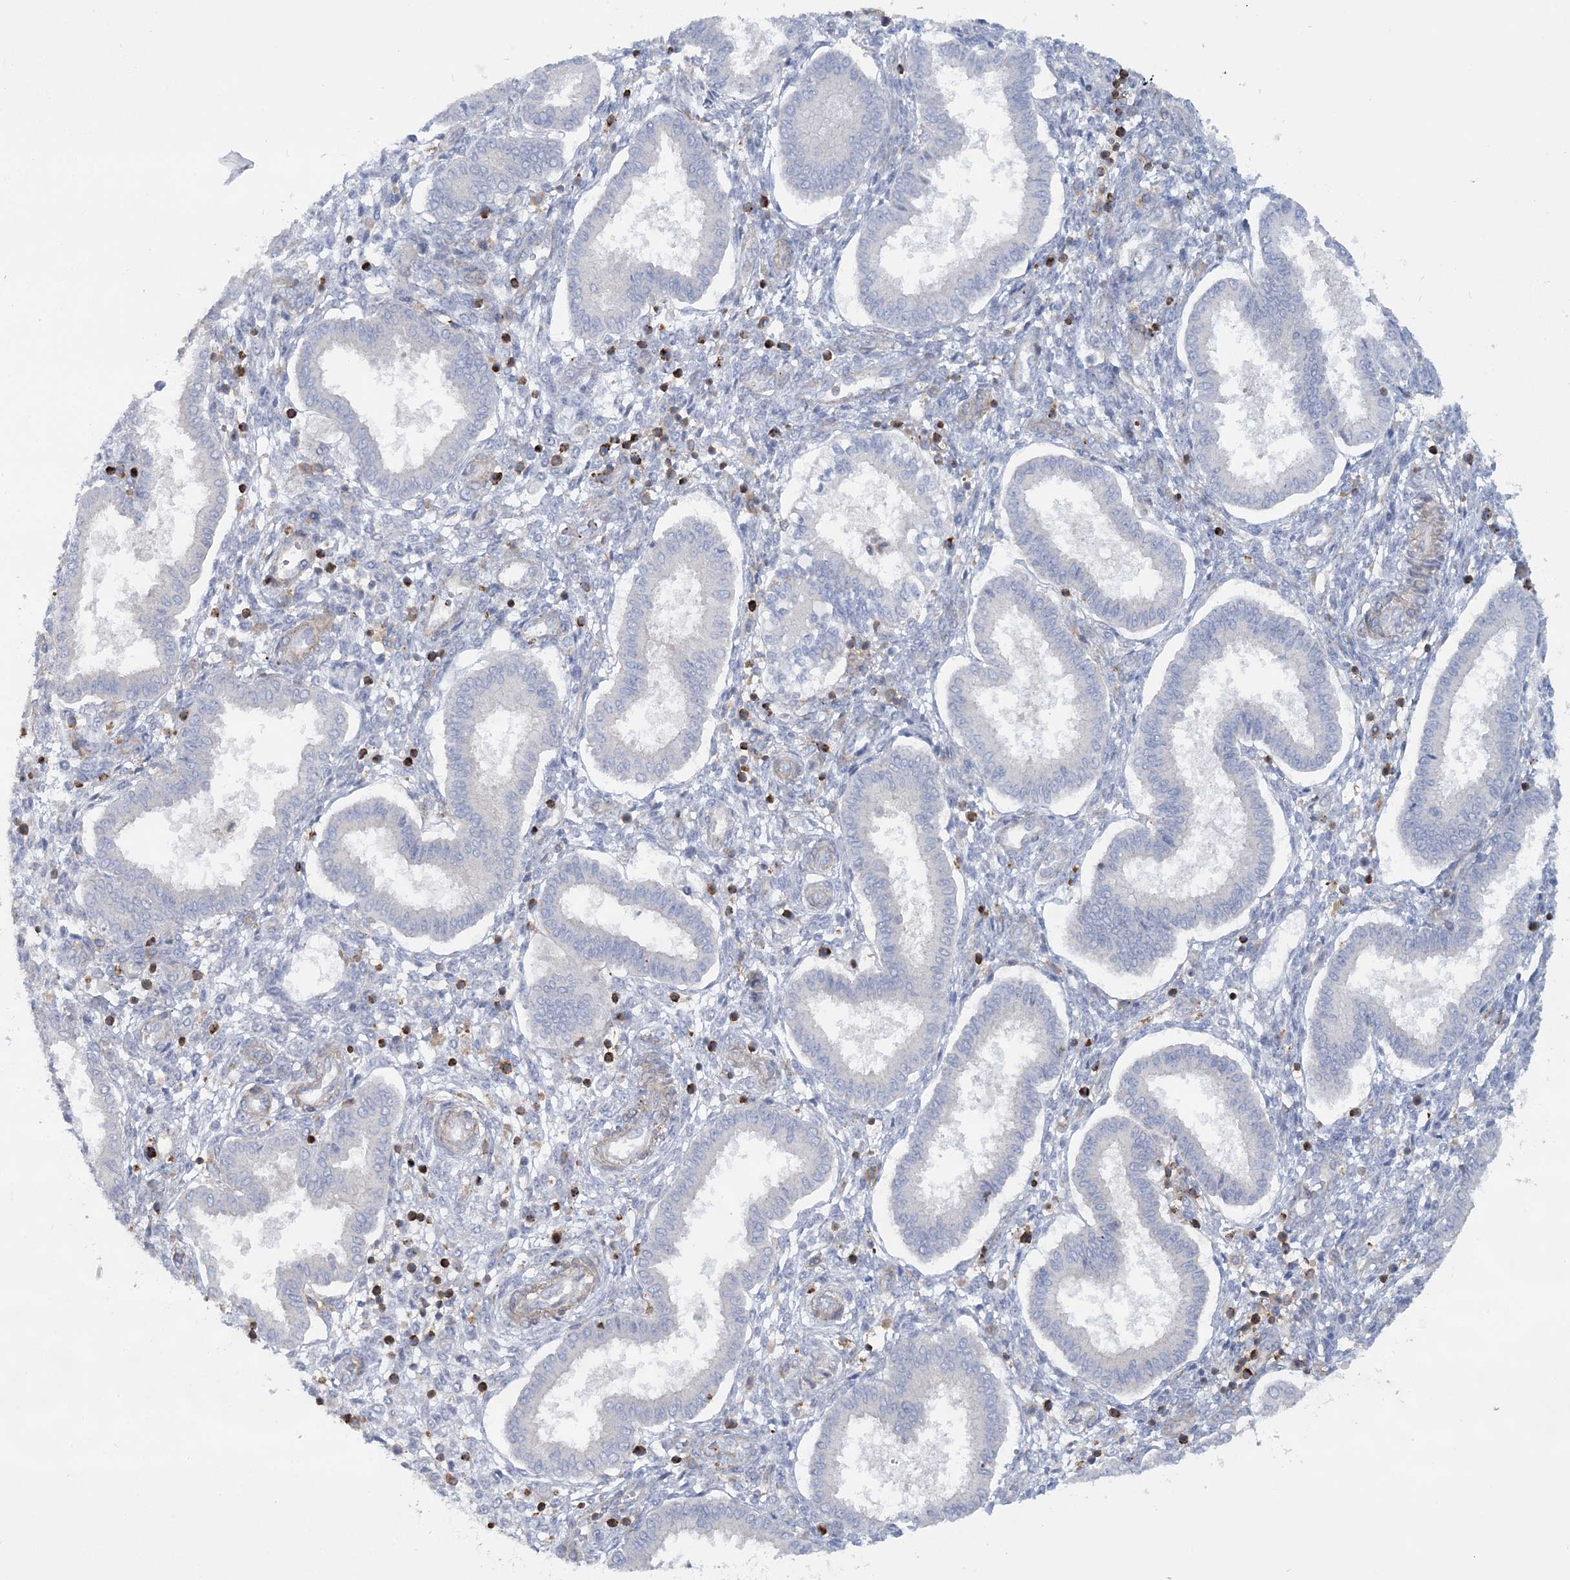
{"staining": {"intensity": "negative", "quantity": "none", "location": "none"}, "tissue": "endometrium", "cell_type": "Cells in endometrial stroma", "image_type": "normal", "snomed": [{"axis": "morphology", "description": "Normal tissue, NOS"}, {"axis": "topography", "description": "Endometrium"}], "caption": "The photomicrograph displays no staining of cells in endometrial stroma in benign endometrium.", "gene": "CUEDC2", "patient": {"sex": "female", "age": 24}}